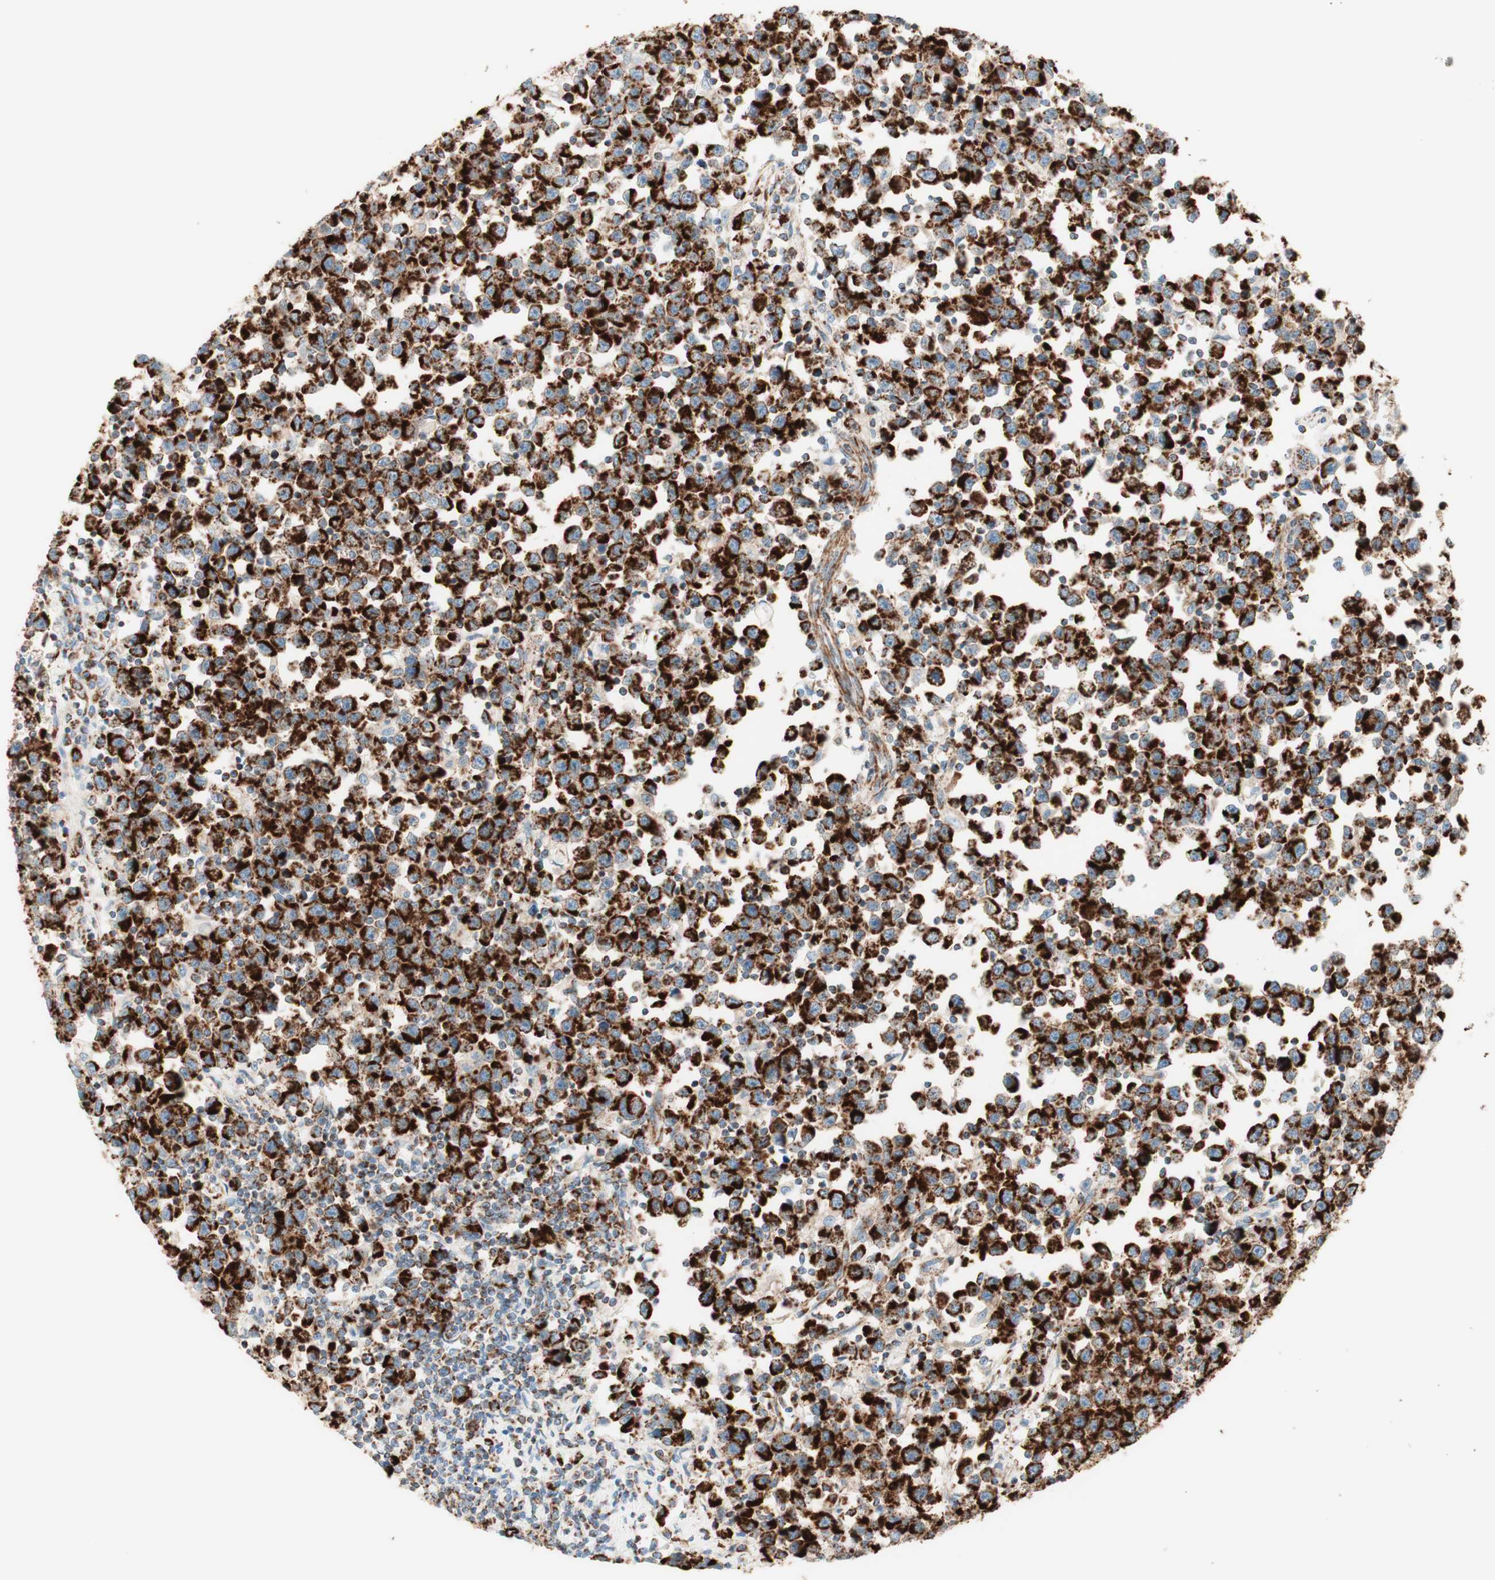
{"staining": {"intensity": "strong", "quantity": ">75%", "location": "cytoplasmic/membranous"}, "tissue": "testis cancer", "cell_type": "Tumor cells", "image_type": "cancer", "snomed": [{"axis": "morphology", "description": "Seminoma, NOS"}, {"axis": "topography", "description": "Testis"}], "caption": "Approximately >75% of tumor cells in human testis seminoma reveal strong cytoplasmic/membranous protein expression as visualized by brown immunohistochemical staining.", "gene": "TOMM20", "patient": {"sex": "male", "age": 43}}